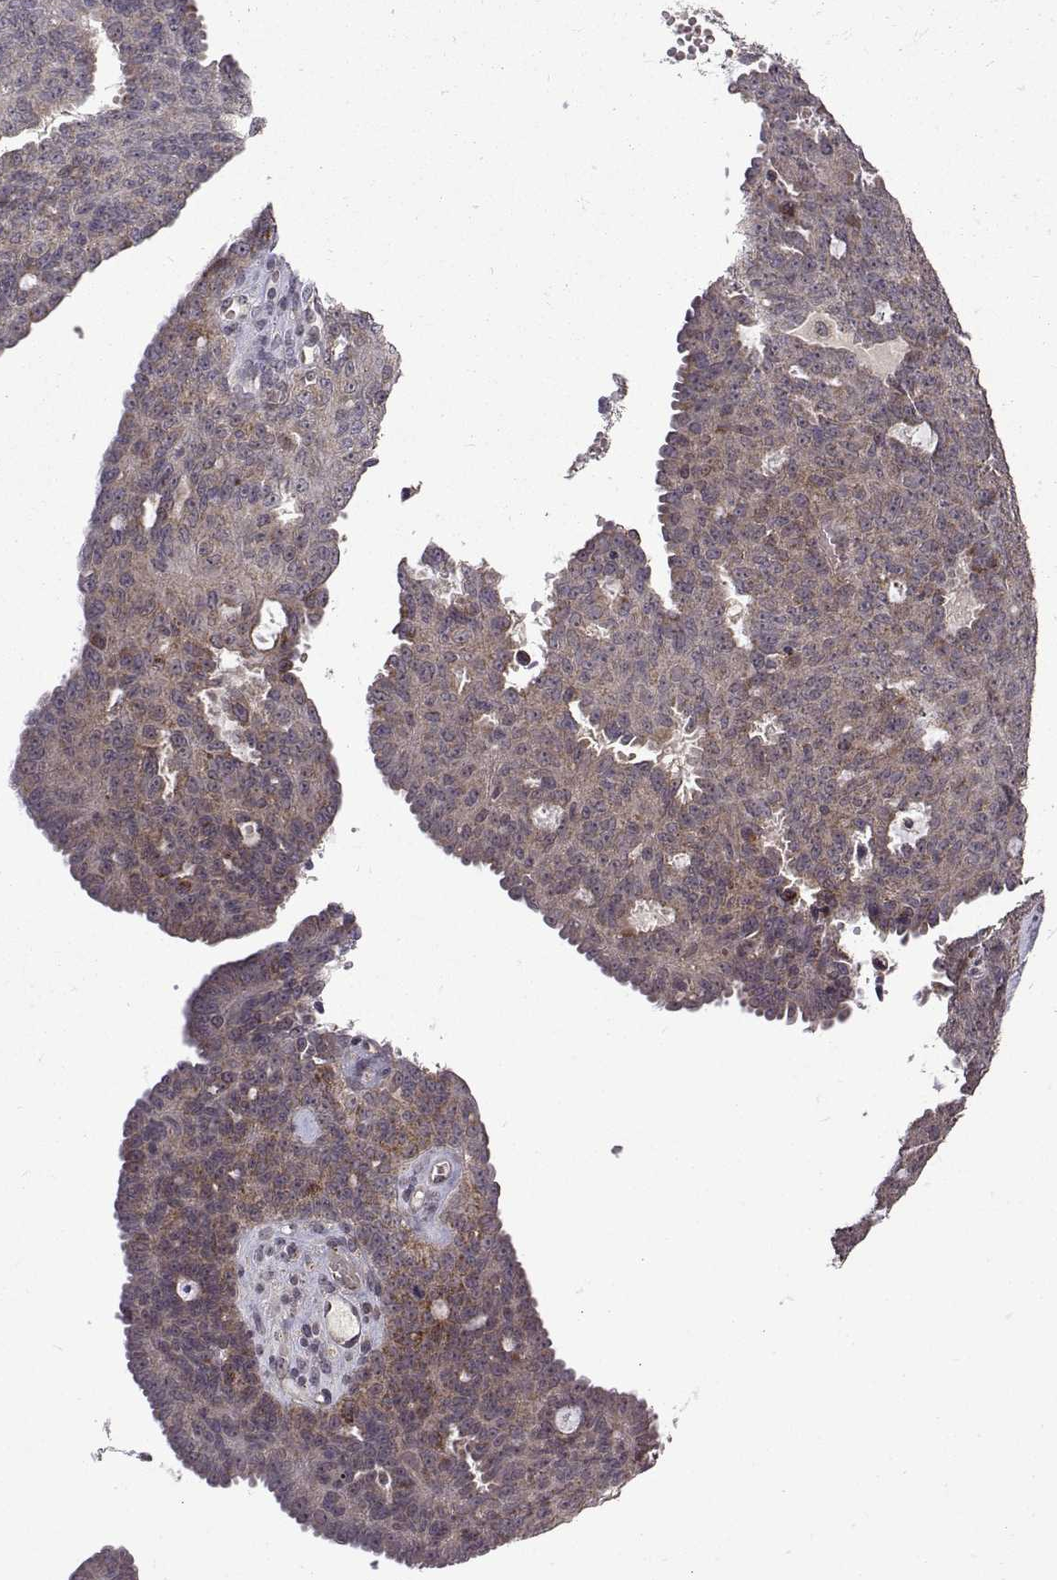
{"staining": {"intensity": "moderate", "quantity": "<25%", "location": "cytoplasmic/membranous"}, "tissue": "ovarian cancer", "cell_type": "Tumor cells", "image_type": "cancer", "snomed": [{"axis": "morphology", "description": "Cystadenocarcinoma, serous, NOS"}, {"axis": "topography", "description": "Ovary"}], "caption": "An immunohistochemistry image of neoplastic tissue is shown. Protein staining in brown highlights moderate cytoplasmic/membranous positivity in ovarian cancer (serous cystadenocarcinoma) within tumor cells. (DAB IHC, brown staining for protein, blue staining for nuclei).", "gene": "TAB2", "patient": {"sex": "female", "age": 71}}